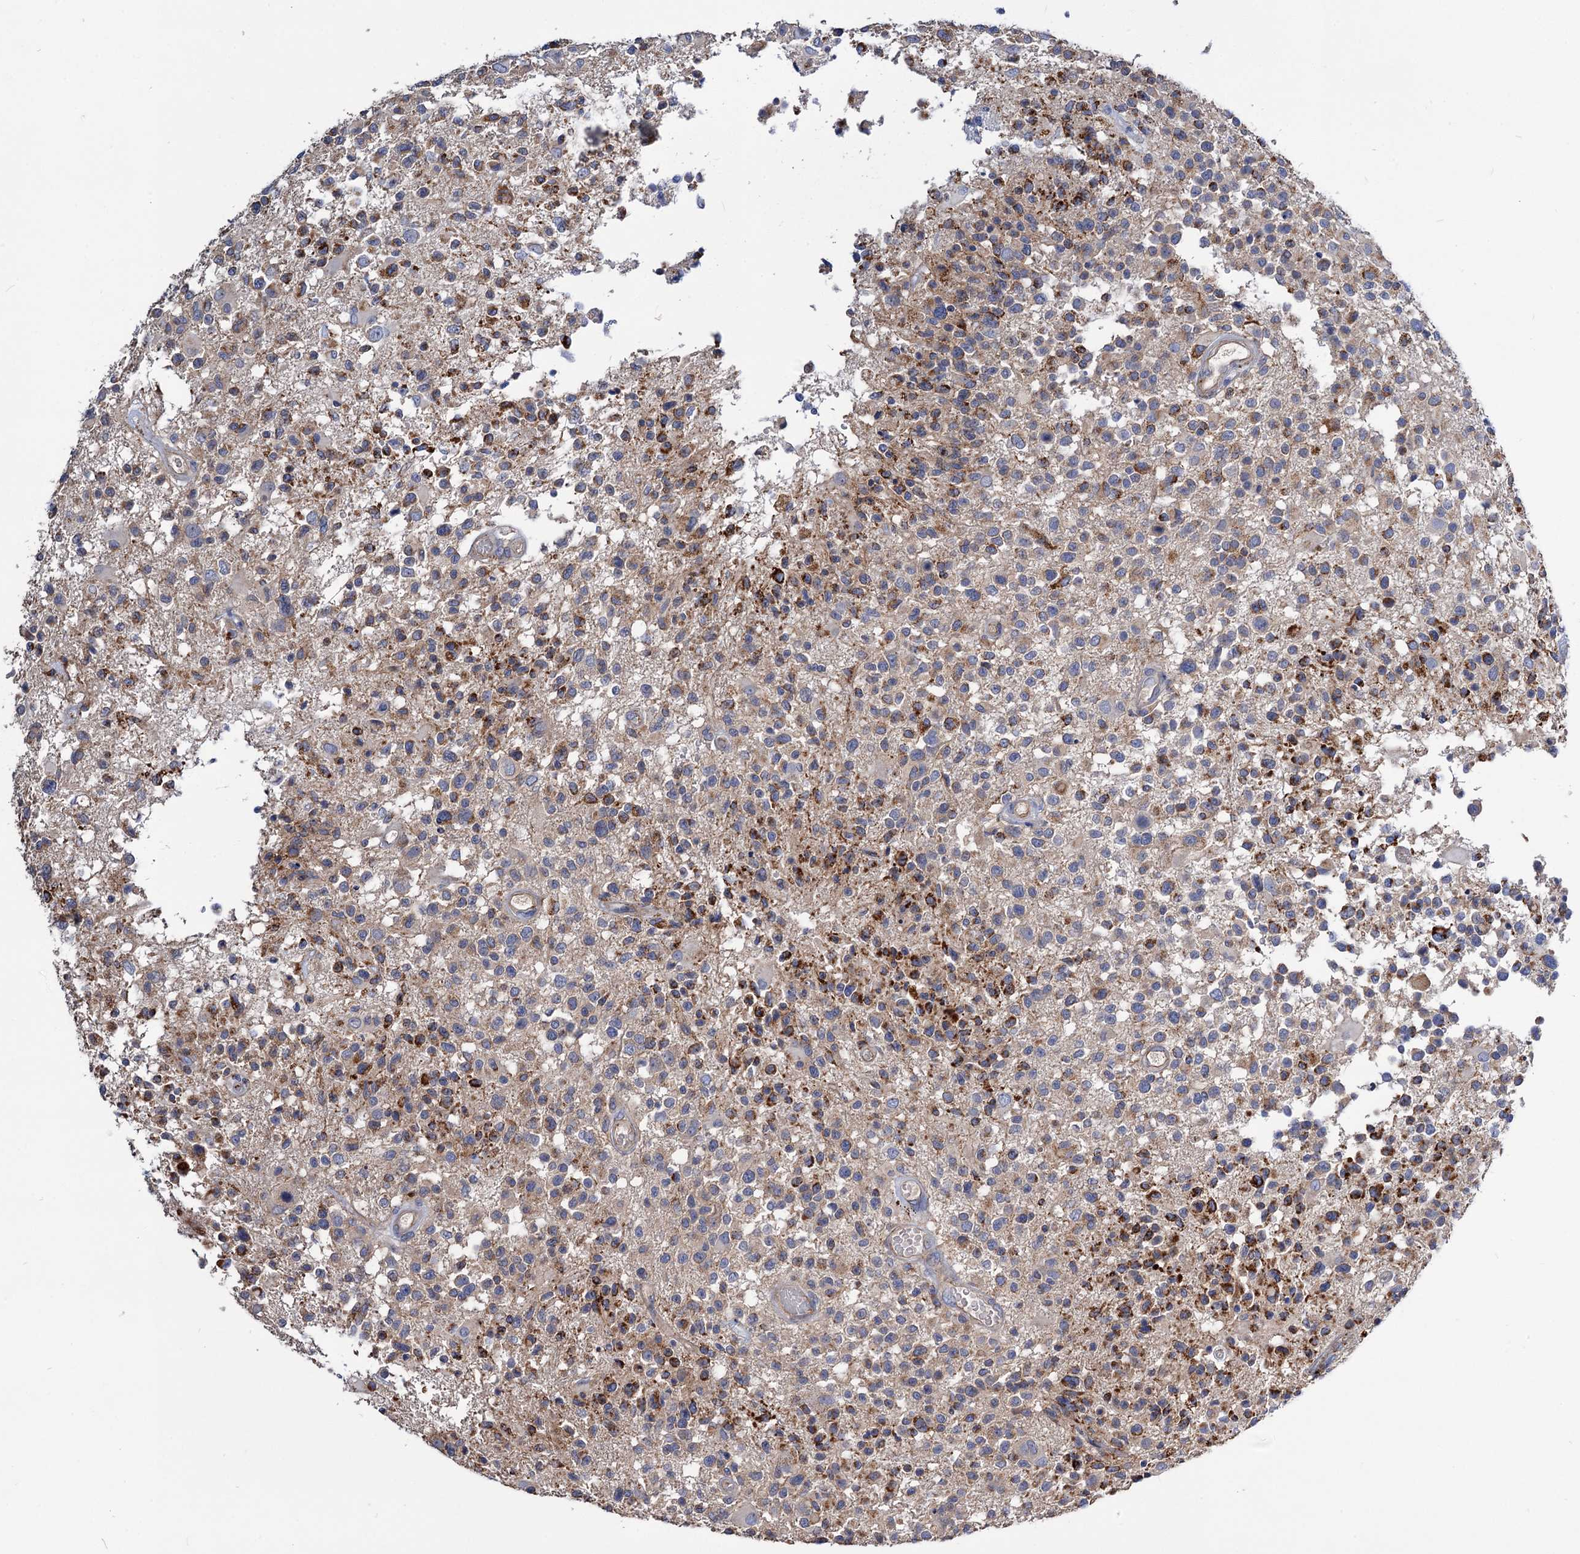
{"staining": {"intensity": "moderate", "quantity": "<25%", "location": "cytoplasmic/membranous"}, "tissue": "glioma", "cell_type": "Tumor cells", "image_type": "cancer", "snomed": [{"axis": "morphology", "description": "Glioma, malignant, High grade"}, {"axis": "morphology", "description": "Glioblastoma, NOS"}, {"axis": "topography", "description": "Brain"}], "caption": "Glioma was stained to show a protein in brown. There is low levels of moderate cytoplasmic/membranous positivity in approximately <25% of tumor cells. (Brightfield microscopy of DAB IHC at high magnification).", "gene": "NUDCD2", "patient": {"sex": "male", "age": 60}}